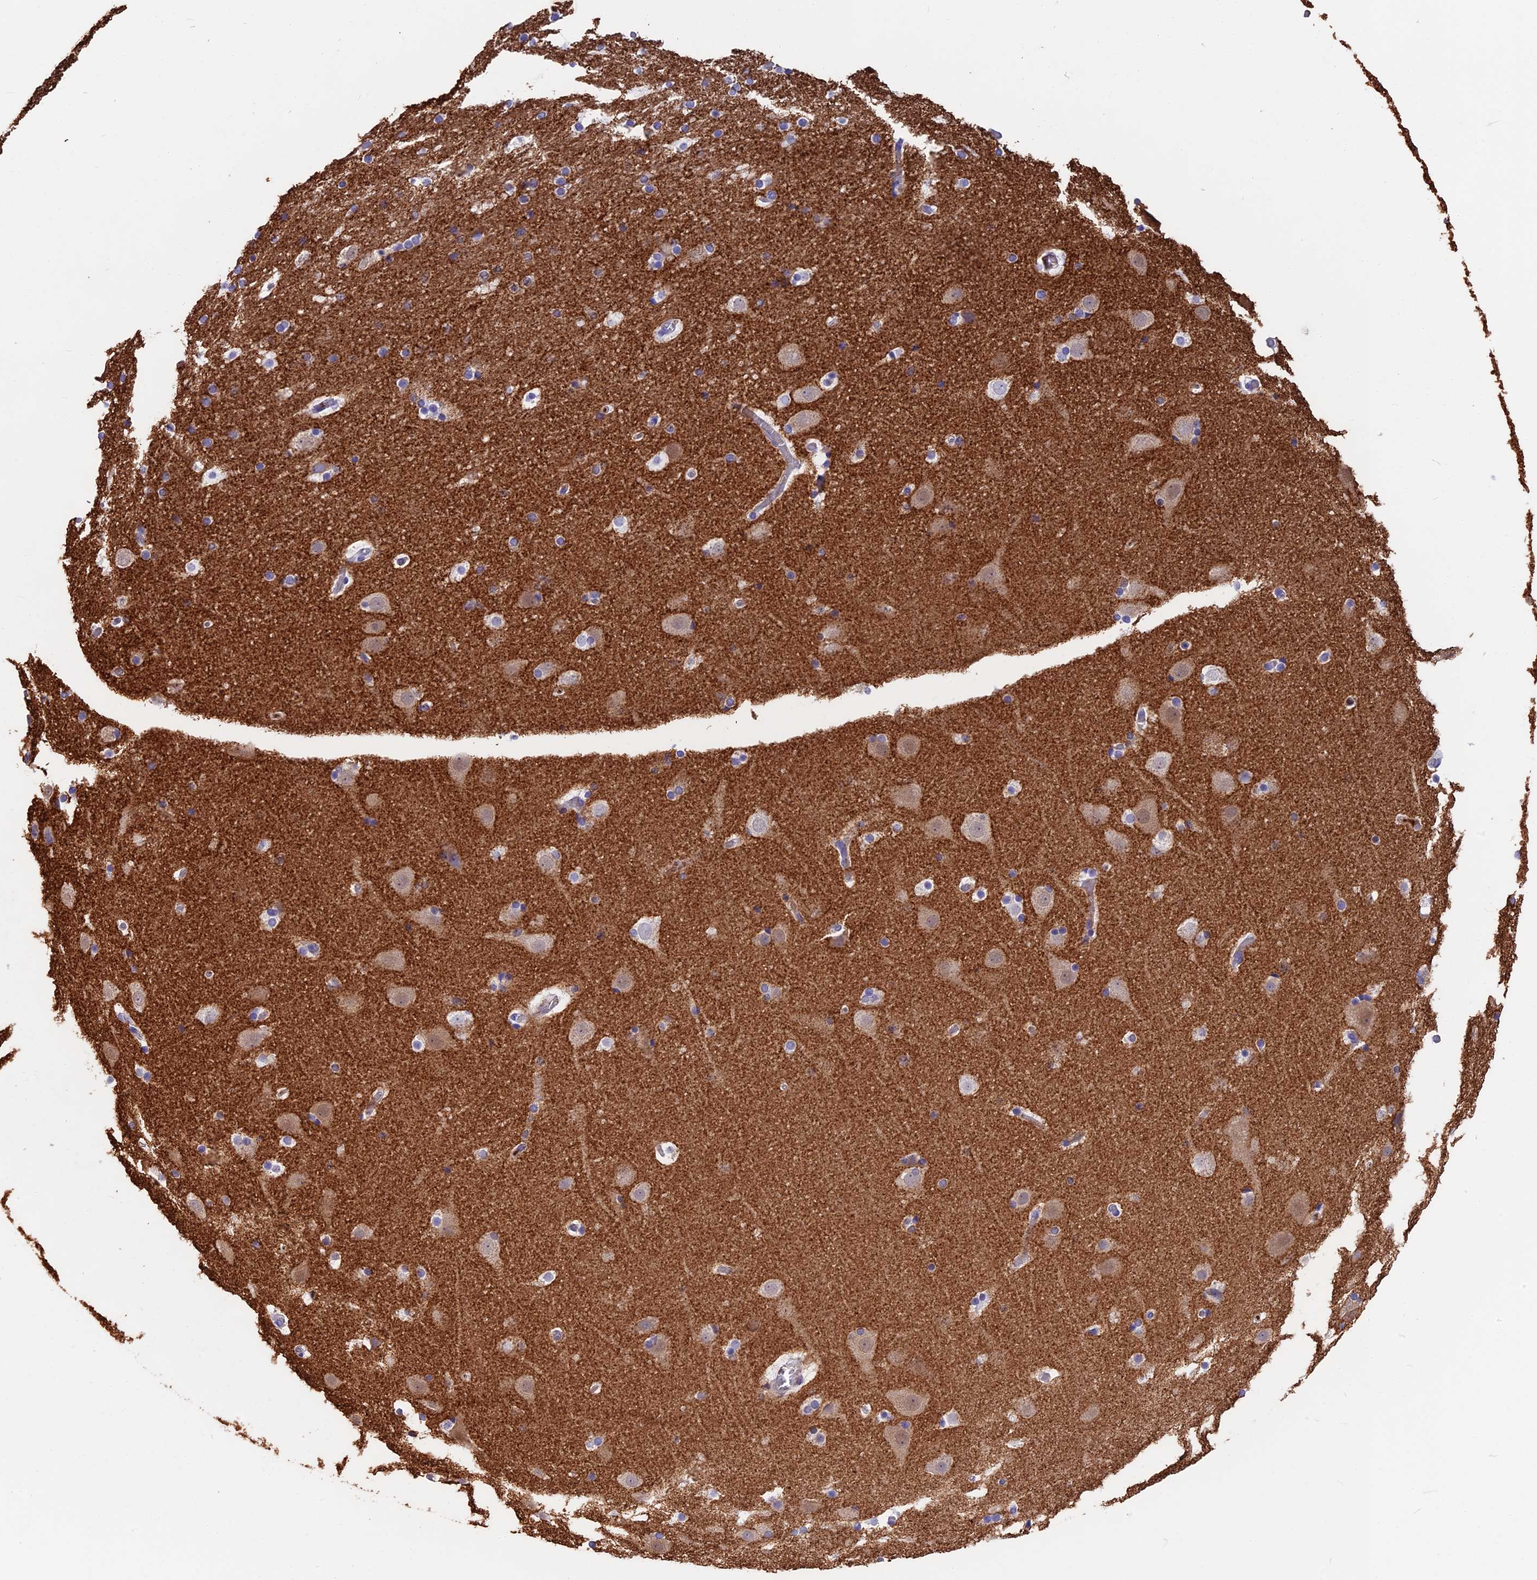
{"staining": {"intensity": "negative", "quantity": "none", "location": "none"}, "tissue": "cerebral cortex", "cell_type": "Endothelial cells", "image_type": "normal", "snomed": [{"axis": "morphology", "description": "Normal tissue, NOS"}, {"axis": "topography", "description": "Cerebral cortex"}], "caption": "Endothelial cells show no significant expression in normal cerebral cortex. Nuclei are stained in blue.", "gene": "SNAP91", "patient": {"sex": "male", "age": 57}}